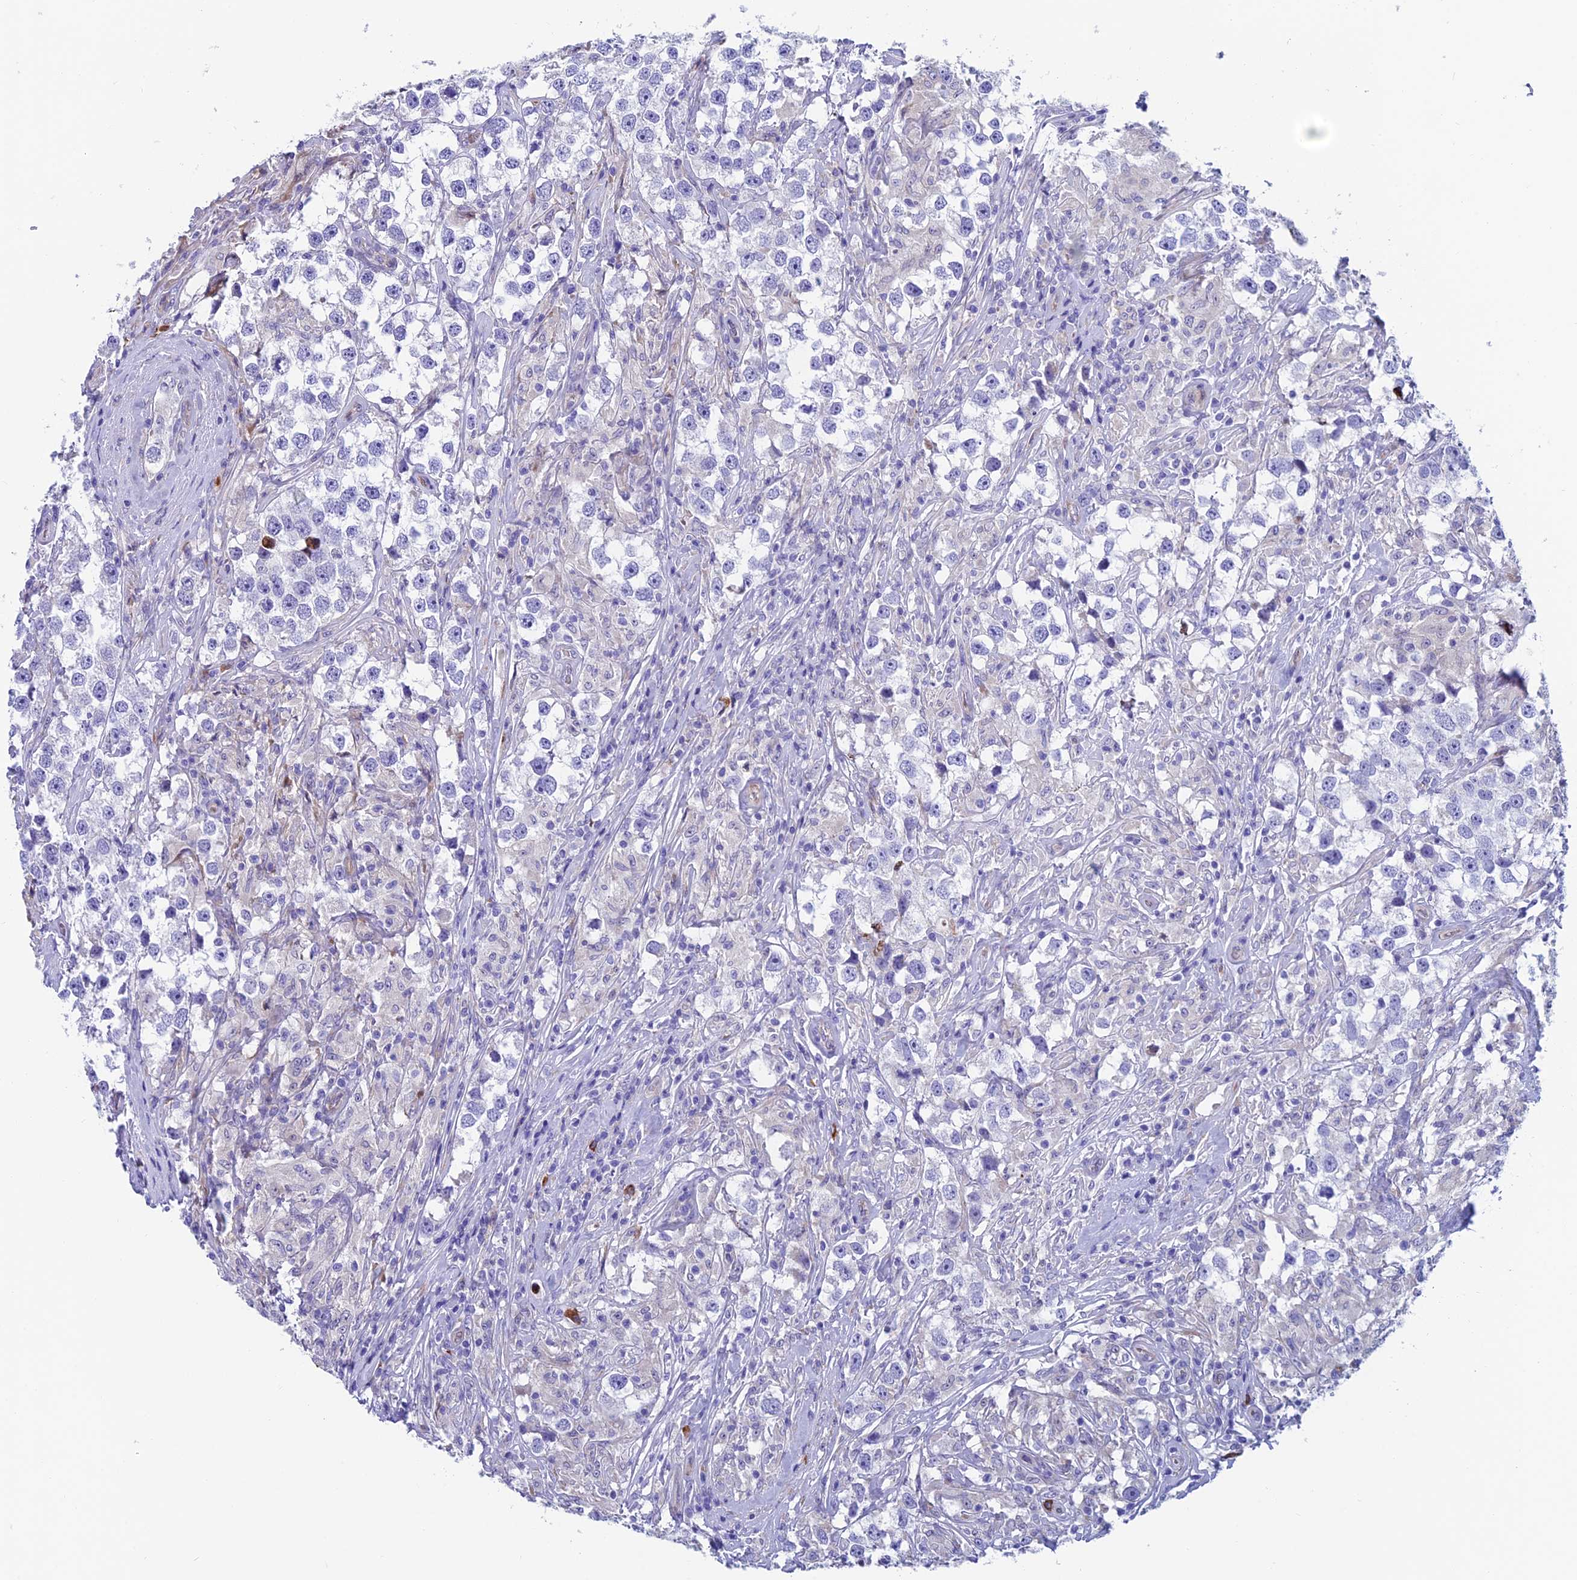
{"staining": {"intensity": "negative", "quantity": "none", "location": "none"}, "tissue": "testis cancer", "cell_type": "Tumor cells", "image_type": "cancer", "snomed": [{"axis": "morphology", "description": "Seminoma, NOS"}, {"axis": "topography", "description": "Testis"}], "caption": "Tumor cells are negative for brown protein staining in testis cancer (seminoma).", "gene": "MACIR", "patient": {"sex": "male", "age": 46}}